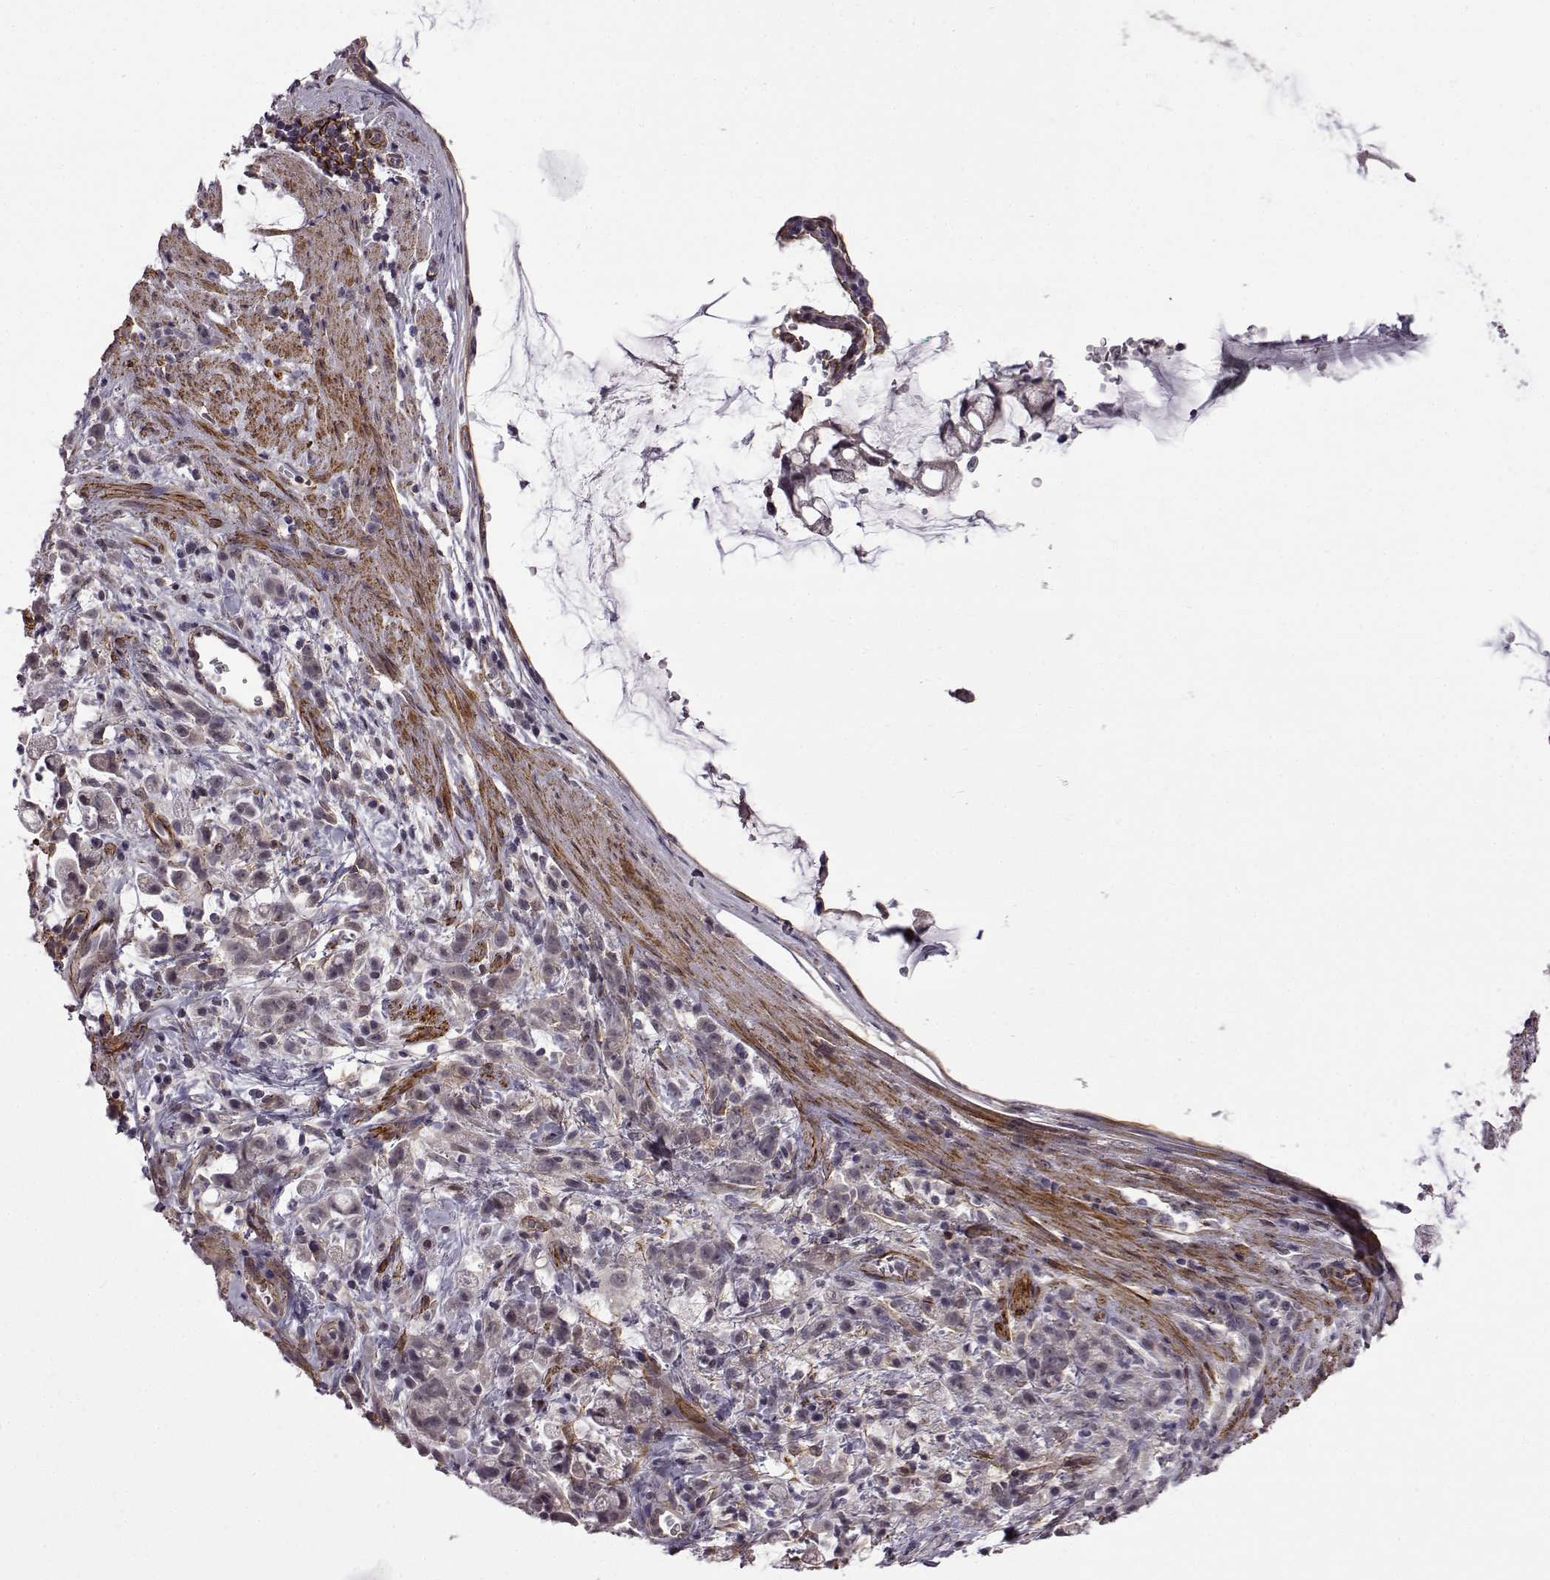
{"staining": {"intensity": "negative", "quantity": "none", "location": "none"}, "tissue": "stomach cancer", "cell_type": "Tumor cells", "image_type": "cancer", "snomed": [{"axis": "morphology", "description": "Adenocarcinoma, NOS"}, {"axis": "topography", "description": "Stomach"}], "caption": "High magnification brightfield microscopy of stomach cancer (adenocarcinoma) stained with DAB (3,3'-diaminobenzidine) (brown) and counterstained with hematoxylin (blue): tumor cells show no significant staining.", "gene": "SYNPO2", "patient": {"sex": "female", "age": 60}}